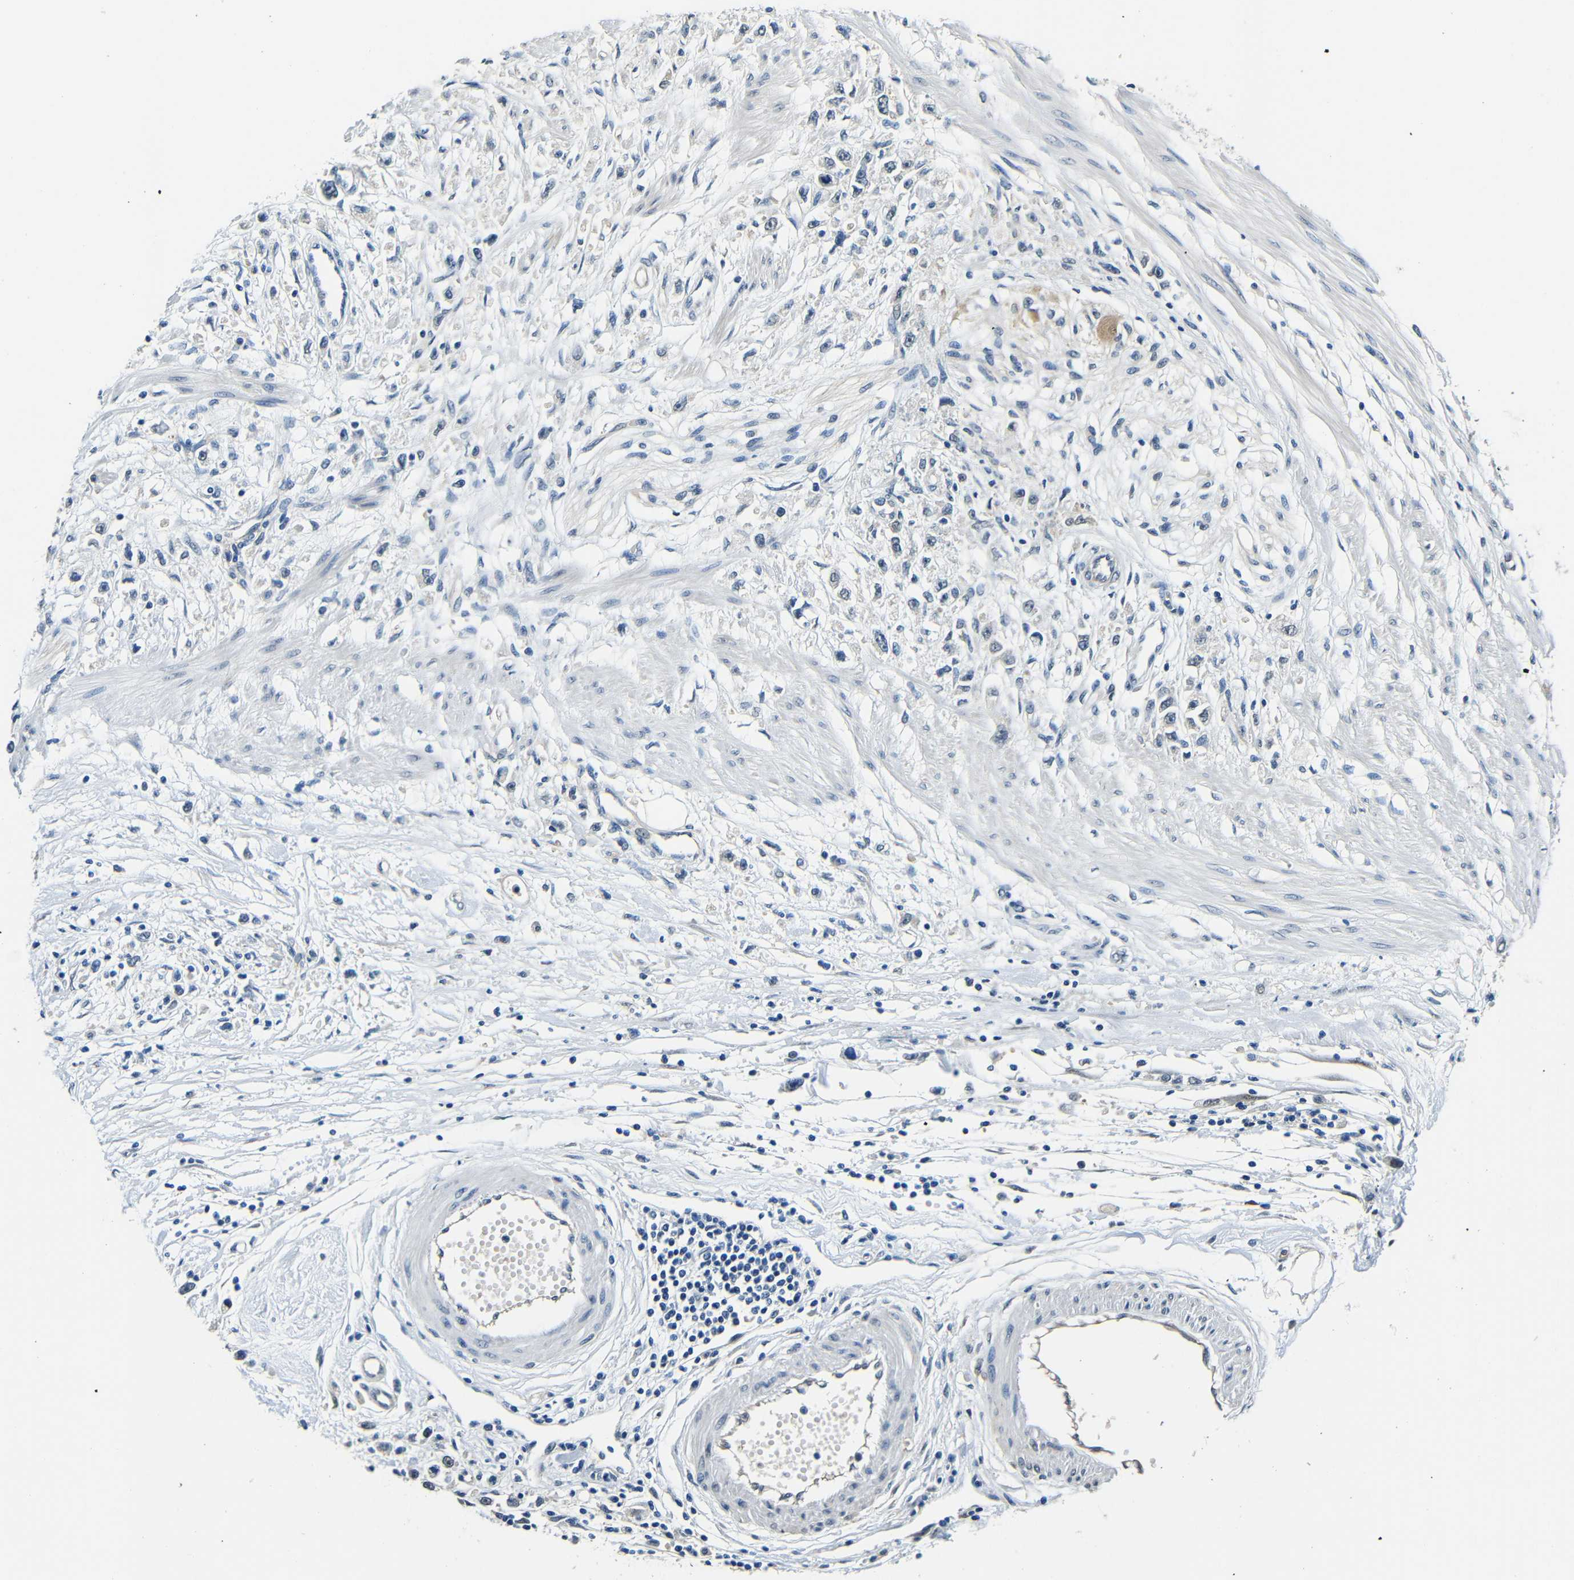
{"staining": {"intensity": "negative", "quantity": "none", "location": "none"}, "tissue": "stomach cancer", "cell_type": "Tumor cells", "image_type": "cancer", "snomed": [{"axis": "morphology", "description": "Adenocarcinoma, NOS"}, {"axis": "topography", "description": "Stomach"}], "caption": "There is no significant expression in tumor cells of stomach adenocarcinoma. (Brightfield microscopy of DAB (3,3'-diaminobenzidine) immunohistochemistry at high magnification).", "gene": "ADAP1", "patient": {"sex": "female", "age": 59}}